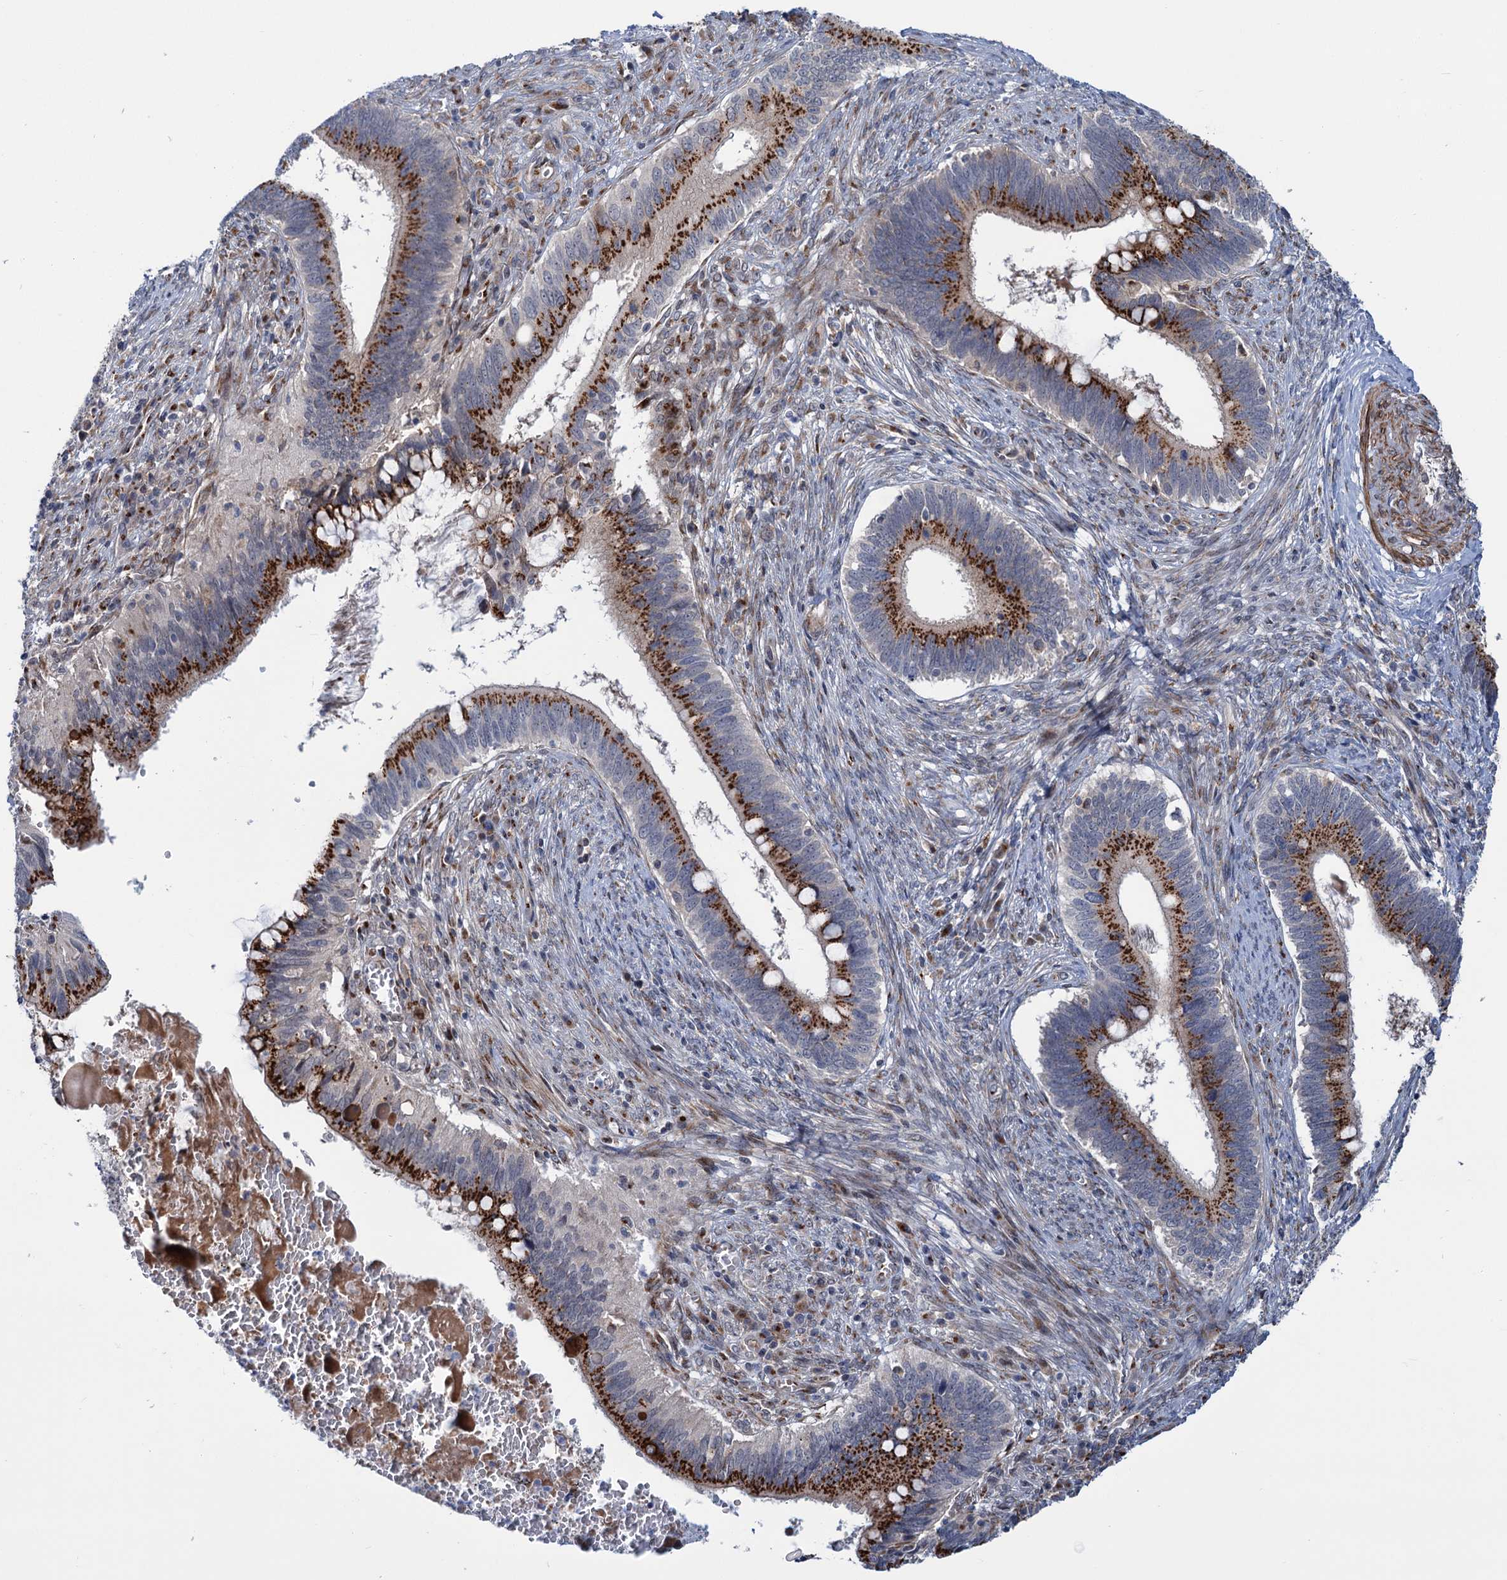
{"staining": {"intensity": "strong", "quantity": ">75%", "location": "cytoplasmic/membranous"}, "tissue": "cervical cancer", "cell_type": "Tumor cells", "image_type": "cancer", "snomed": [{"axis": "morphology", "description": "Adenocarcinoma, NOS"}, {"axis": "topography", "description": "Cervix"}], "caption": "Immunohistochemistry micrograph of neoplastic tissue: human cervical cancer (adenocarcinoma) stained using immunohistochemistry (IHC) demonstrates high levels of strong protein expression localized specifically in the cytoplasmic/membranous of tumor cells, appearing as a cytoplasmic/membranous brown color.", "gene": "ELP4", "patient": {"sex": "female", "age": 42}}